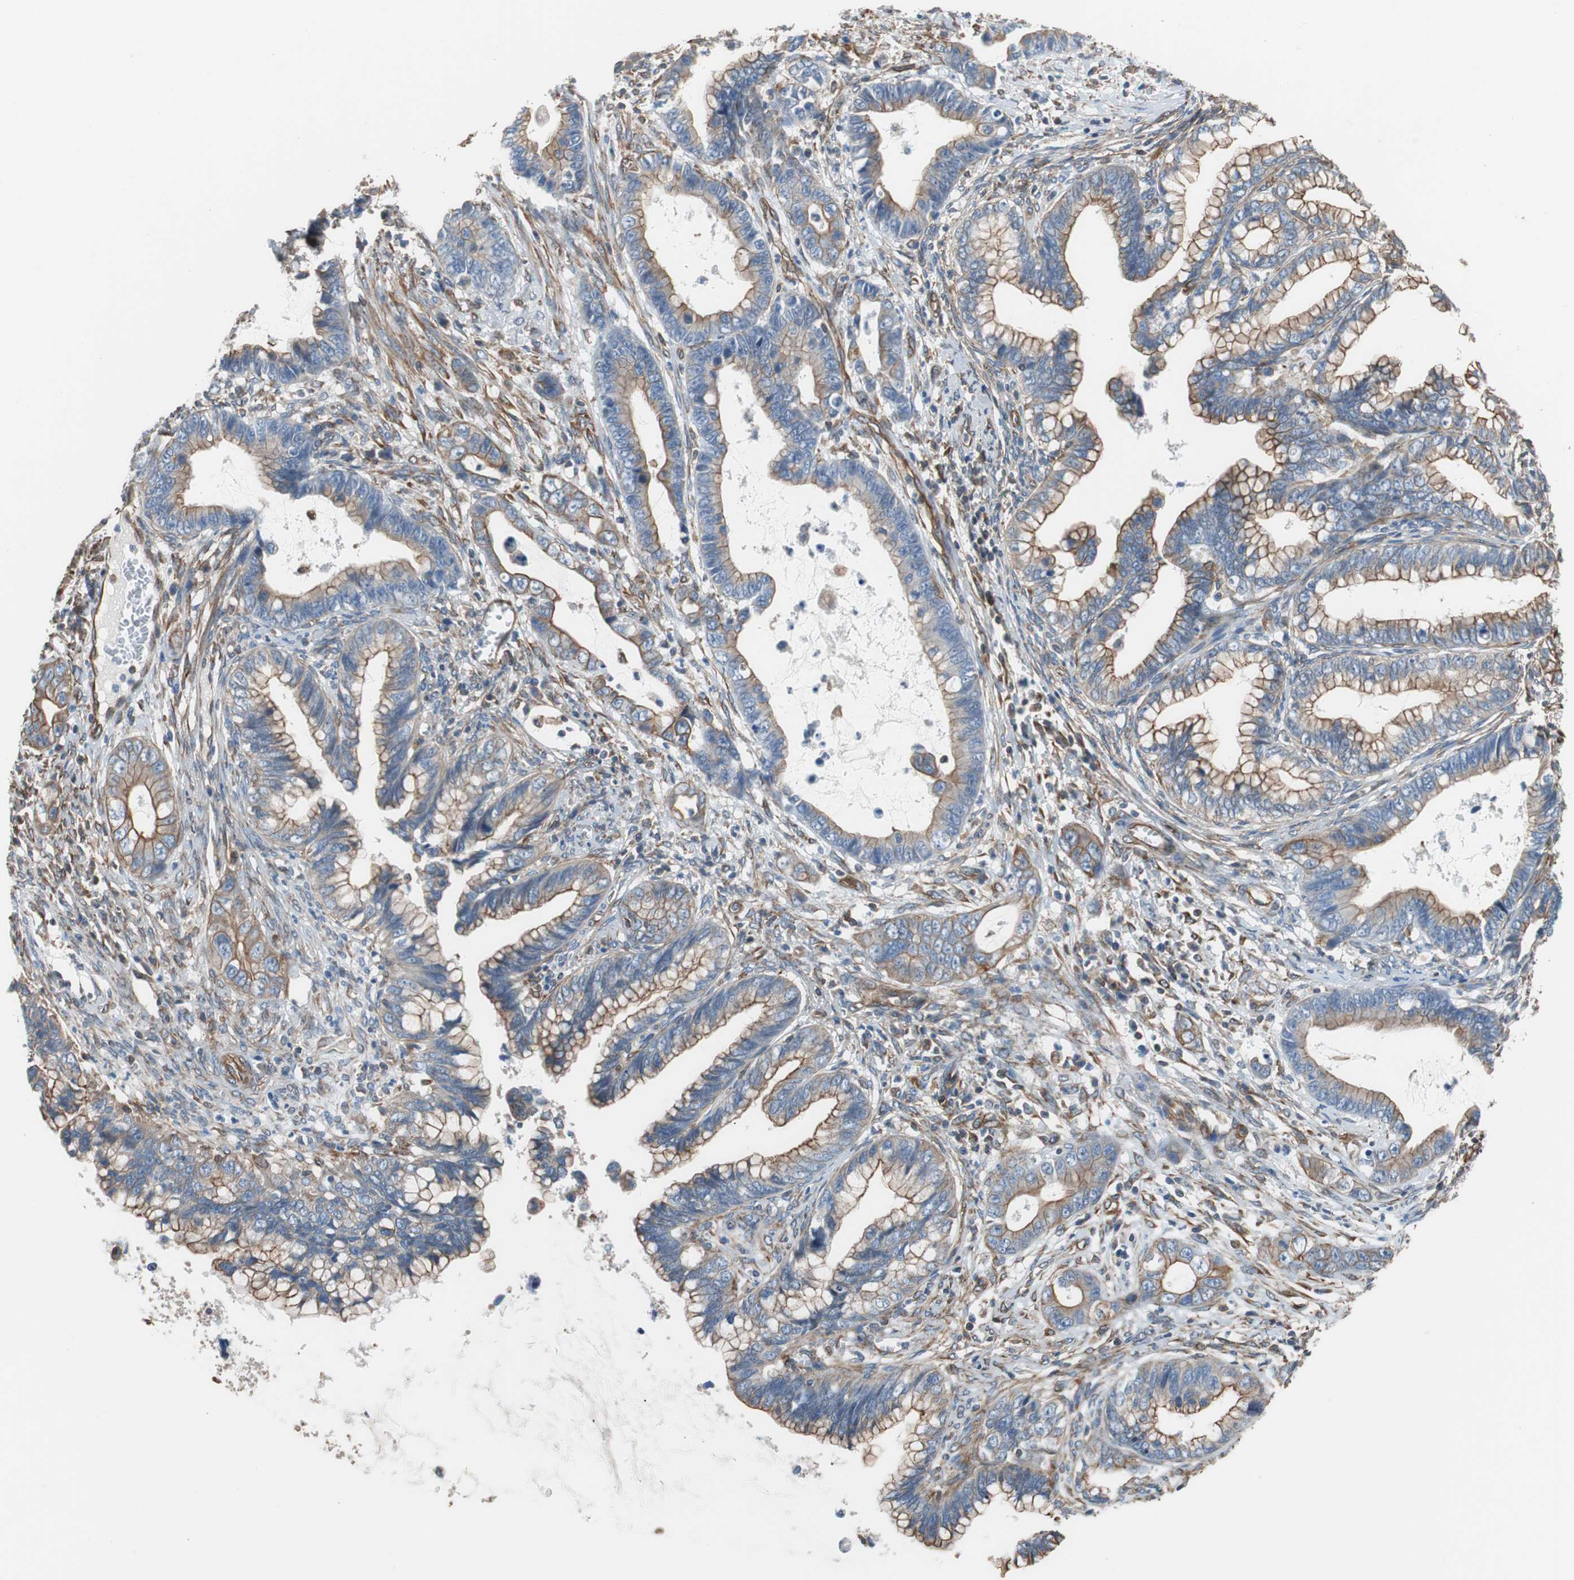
{"staining": {"intensity": "weak", "quantity": "25%-75%", "location": "cytoplasmic/membranous"}, "tissue": "cervical cancer", "cell_type": "Tumor cells", "image_type": "cancer", "snomed": [{"axis": "morphology", "description": "Adenocarcinoma, NOS"}, {"axis": "topography", "description": "Cervix"}], "caption": "Cervical adenocarcinoma was stained to show a protein in brown. There is low levels of weak cytoplasmic/membranous expression in approximately 25%-75% of tumor cells.", "gene": "KIF3B", "patient": {"sex": "female", "age": 44}}